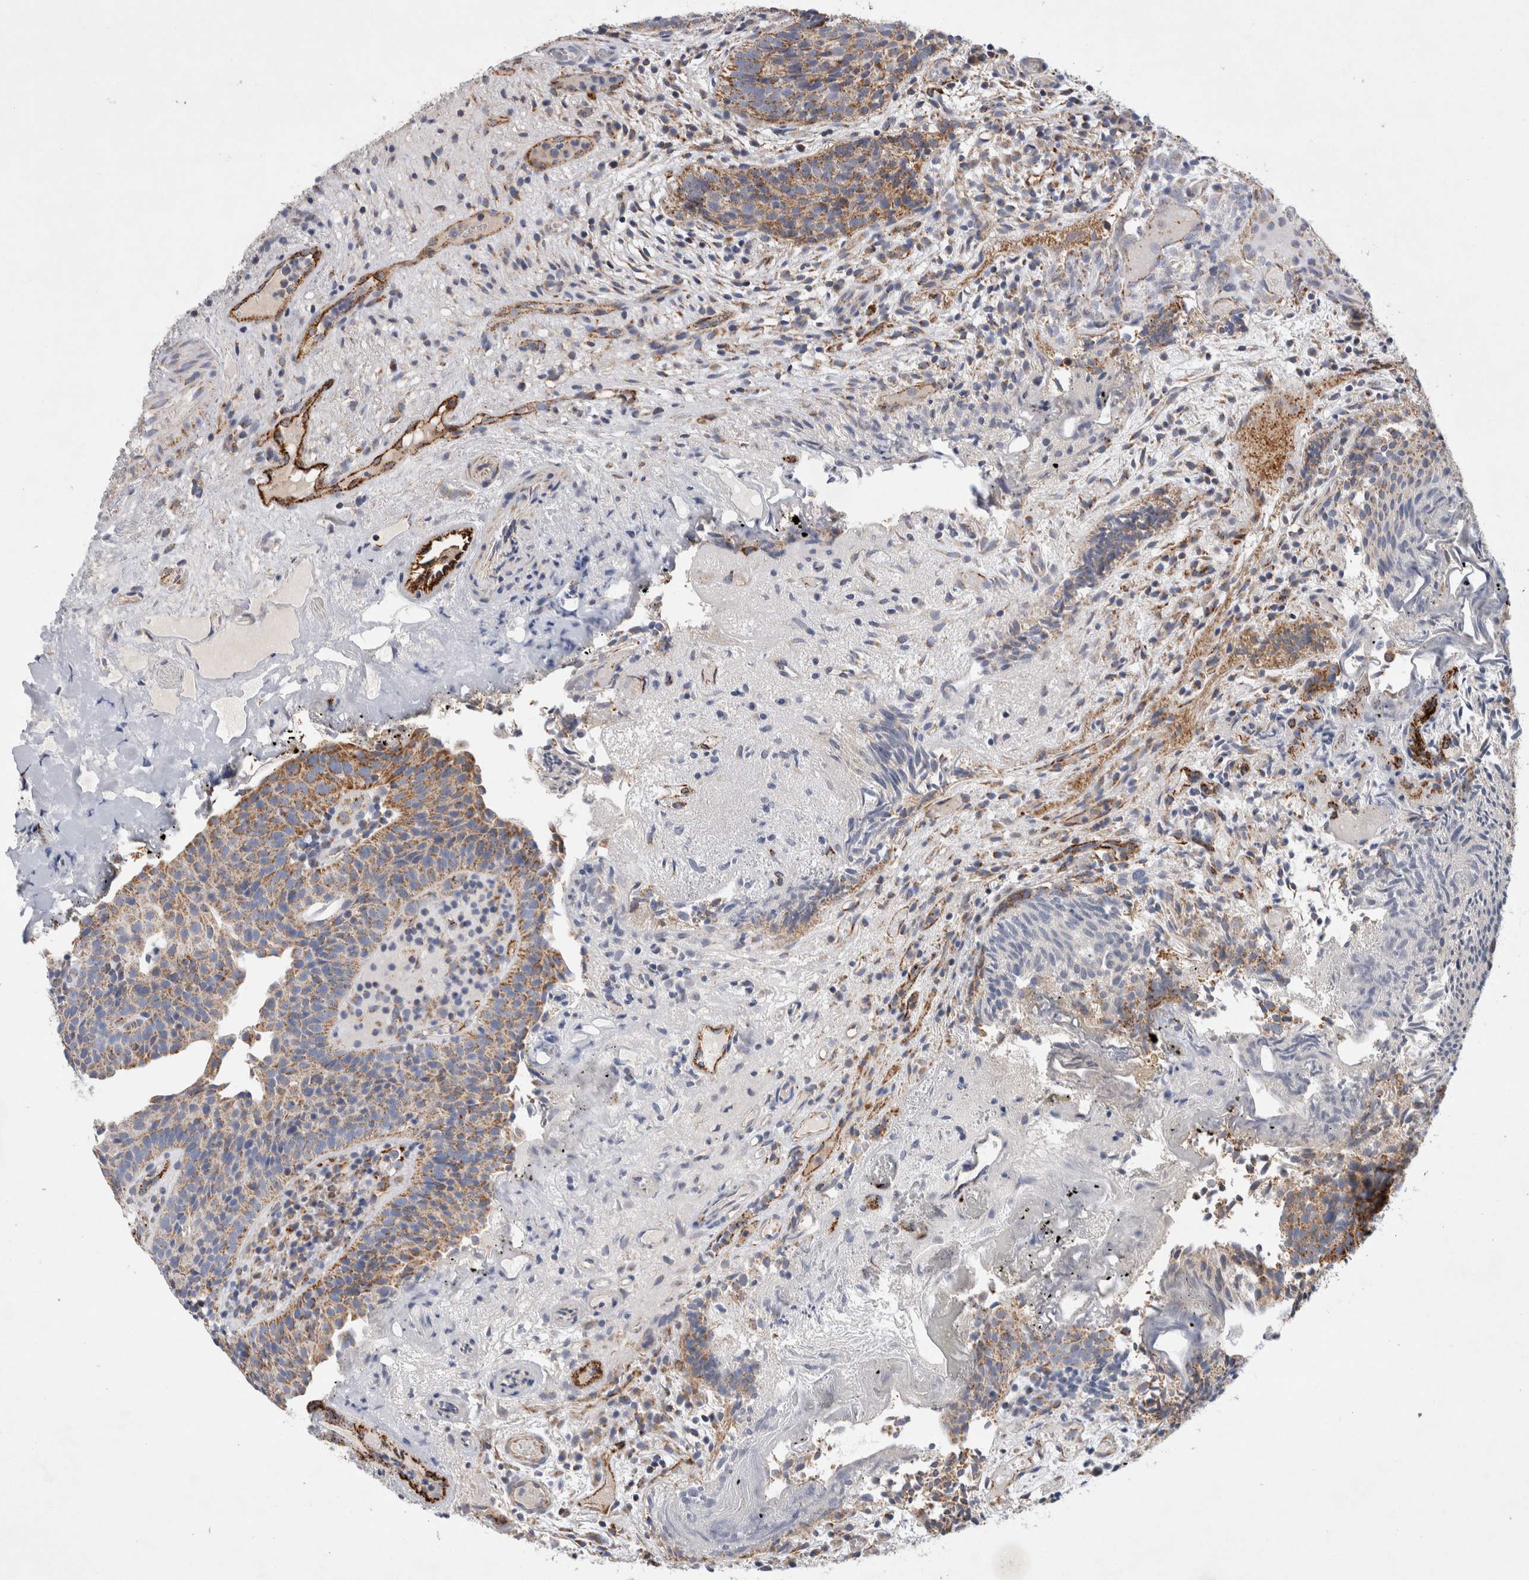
{"staining": {"intensity": "moderate", "quantity": ">75%", "location": "cytoplasmic/membranous"}, "tissue": "urothelial cancer", "cell_type": "Tumor cells", "image_type": "cancer", "snomed": [{"axis": "morphology", "description": "Urothelial carcinoma, Low grade"}, {"axis": "topography", "description": "Urinary bladder"}], "caption": "Low-grade urothelial carcinoma was stained to show a protein in brown. There is medium levels of moderate cytoplasmic/membranous positivity in approximately >75% of tumor cells.", "gene": "IARS2", "patient": {"sex": "male", "age": 86}}